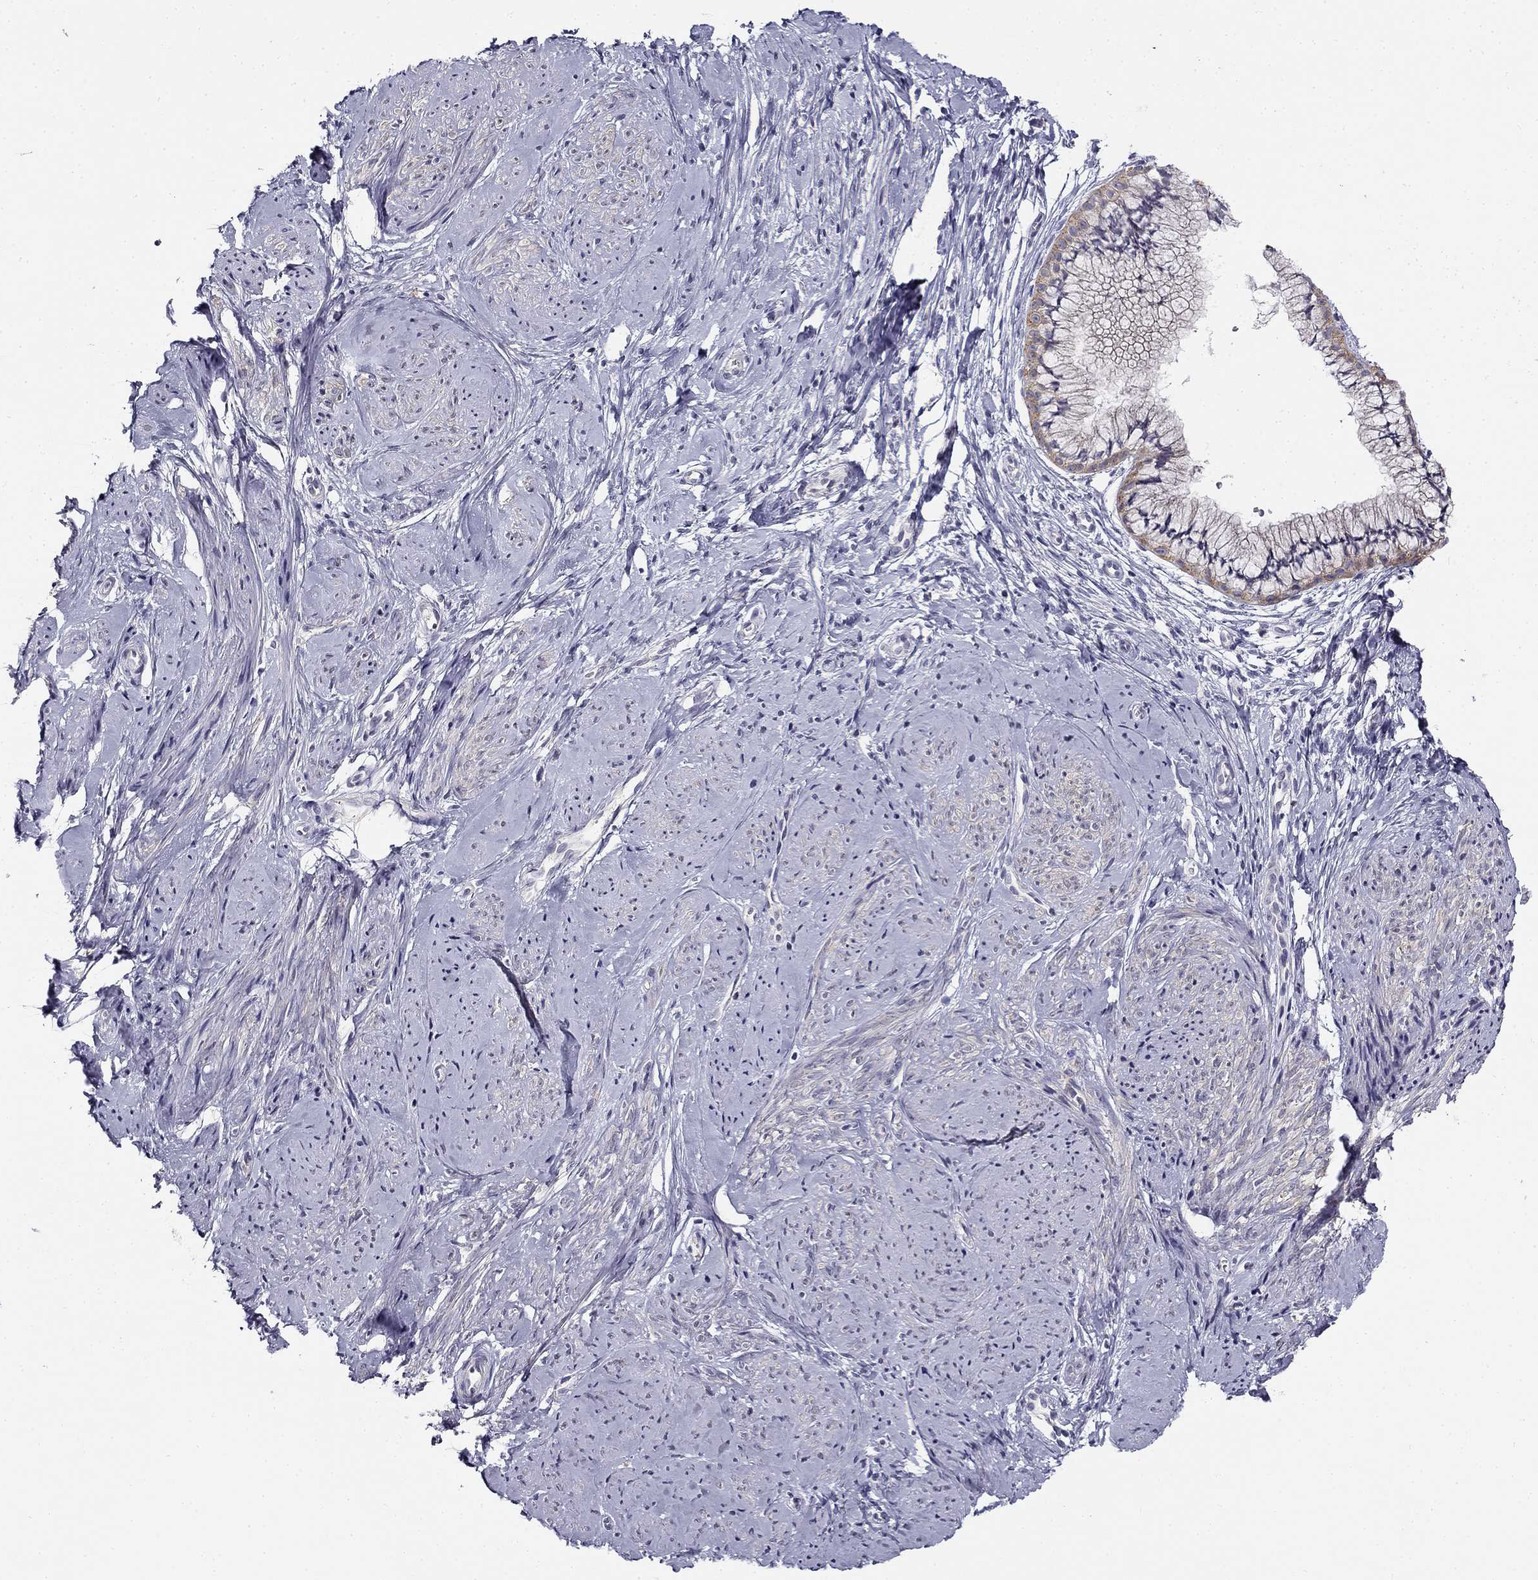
{"staining": {"intensity": "negative", "quantity": "none", "location": "none"}, "tissue": "smooth muscle", "cell_type": "Smooth muscle cells", "image_type": "normal", "snomed": [{"axis": "morphology", "description": "Normal tissue, NOS"}, {"axis": "topography", "description": "Smooth muscle"}], "caption": "This is a photomicrograph of immunohistochemistry (IHC) staining of unremarkable smooth muscle, which shows no expression in smooth muscle cells.", "gene": "CNR1", "patient": {"sex": "female", "age": 48}}